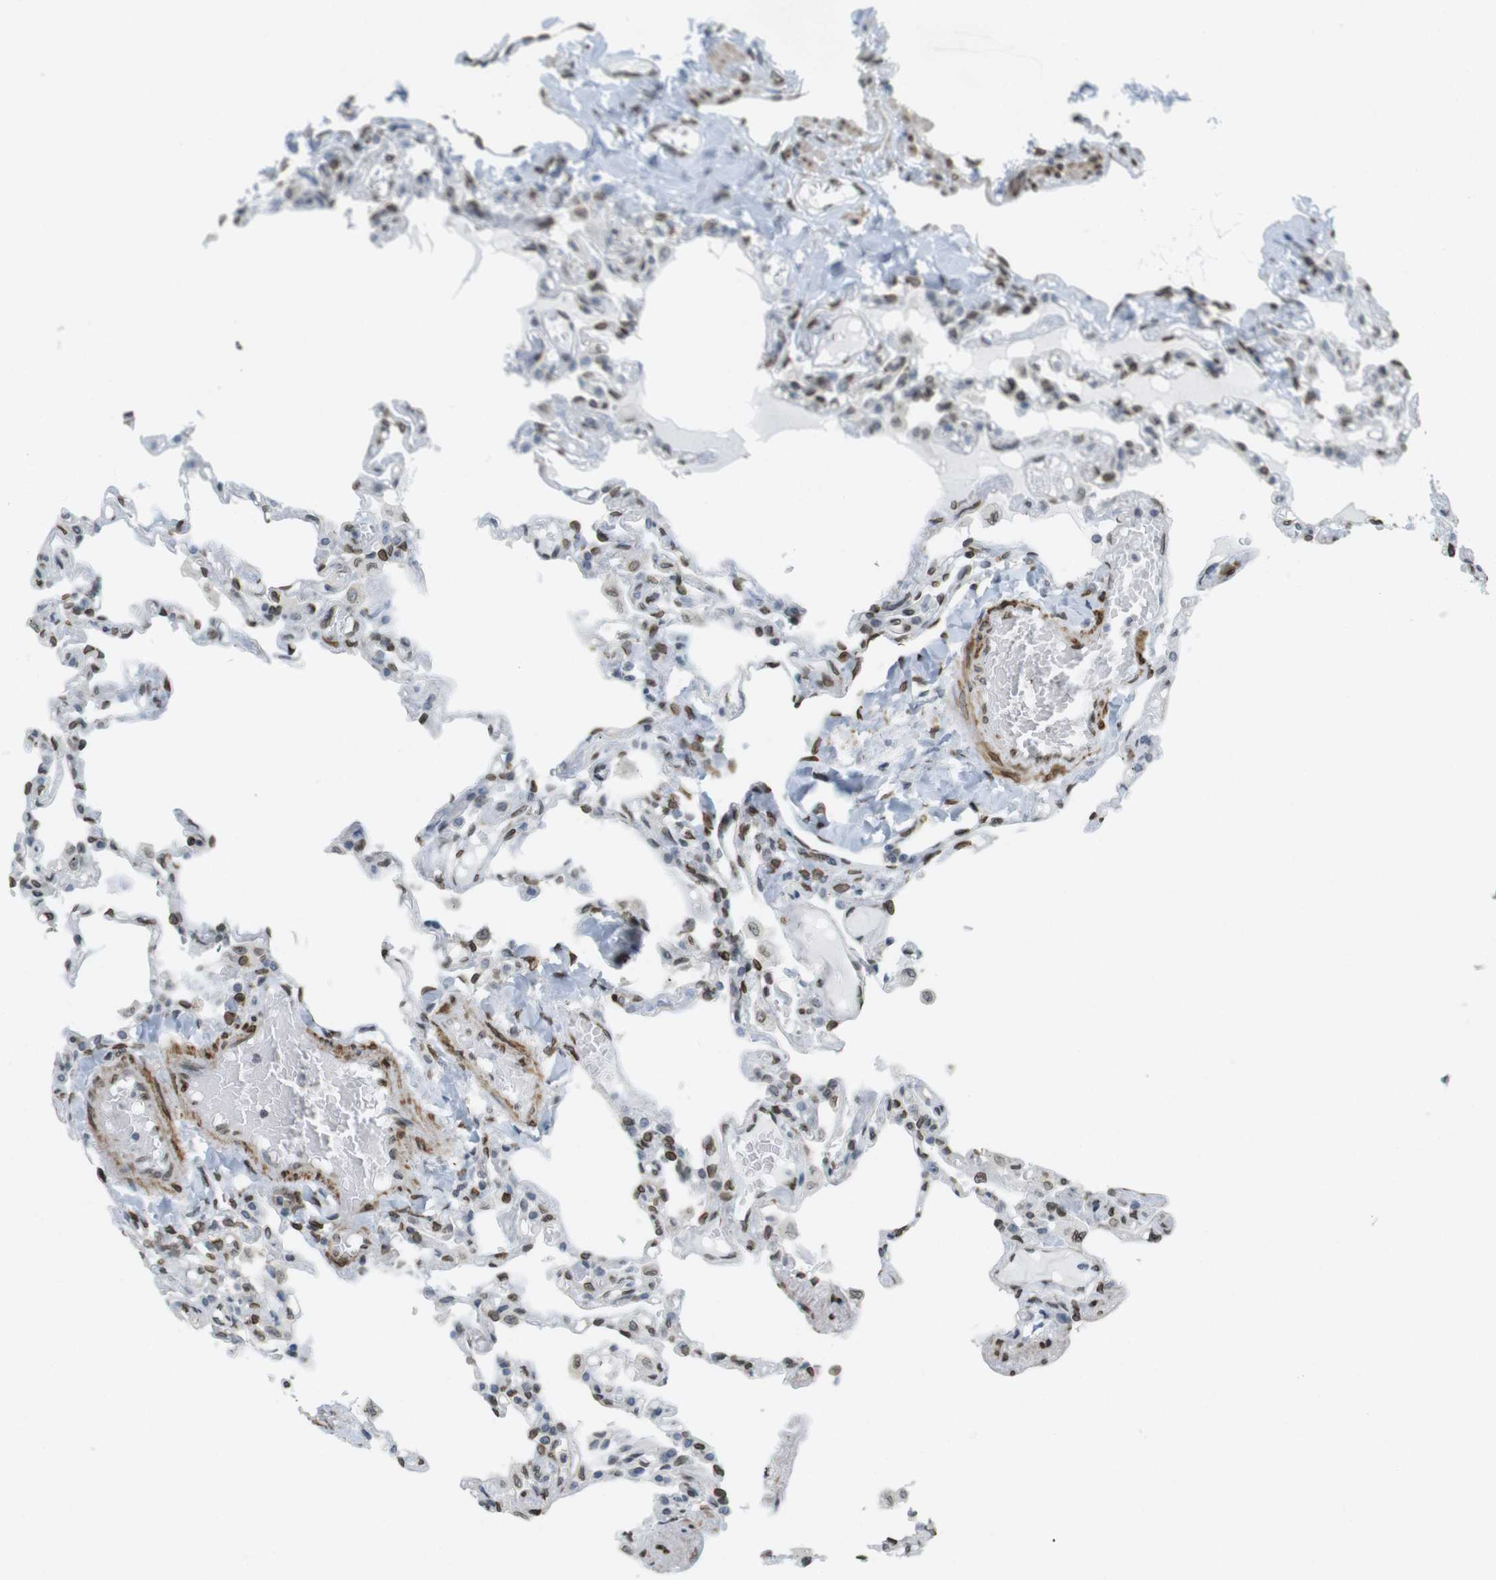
{"staining": {"intensity": "moderate", "quantity": "25%-75%", "location": "nuclear"}, "tissue": "lung", "cell_type": "Alveolar cells", "image_type": "normal", "snomed": [{"axis": "morphology", "description": "Normal tissue, NOS"}, {"axis": "topography", "description": "Lung"}], "caption": "Benign lung displays moderate nuclear positivity in about 25%-75% of alveolar cells The staining was performed using DAB to visualize the protein expression in brown, while the nuclei were stained in blue with hematoxylin (Magnification: 20x)..", "gene": "ARL6IP6", "patient": {"sex": "male", "age": 21}}